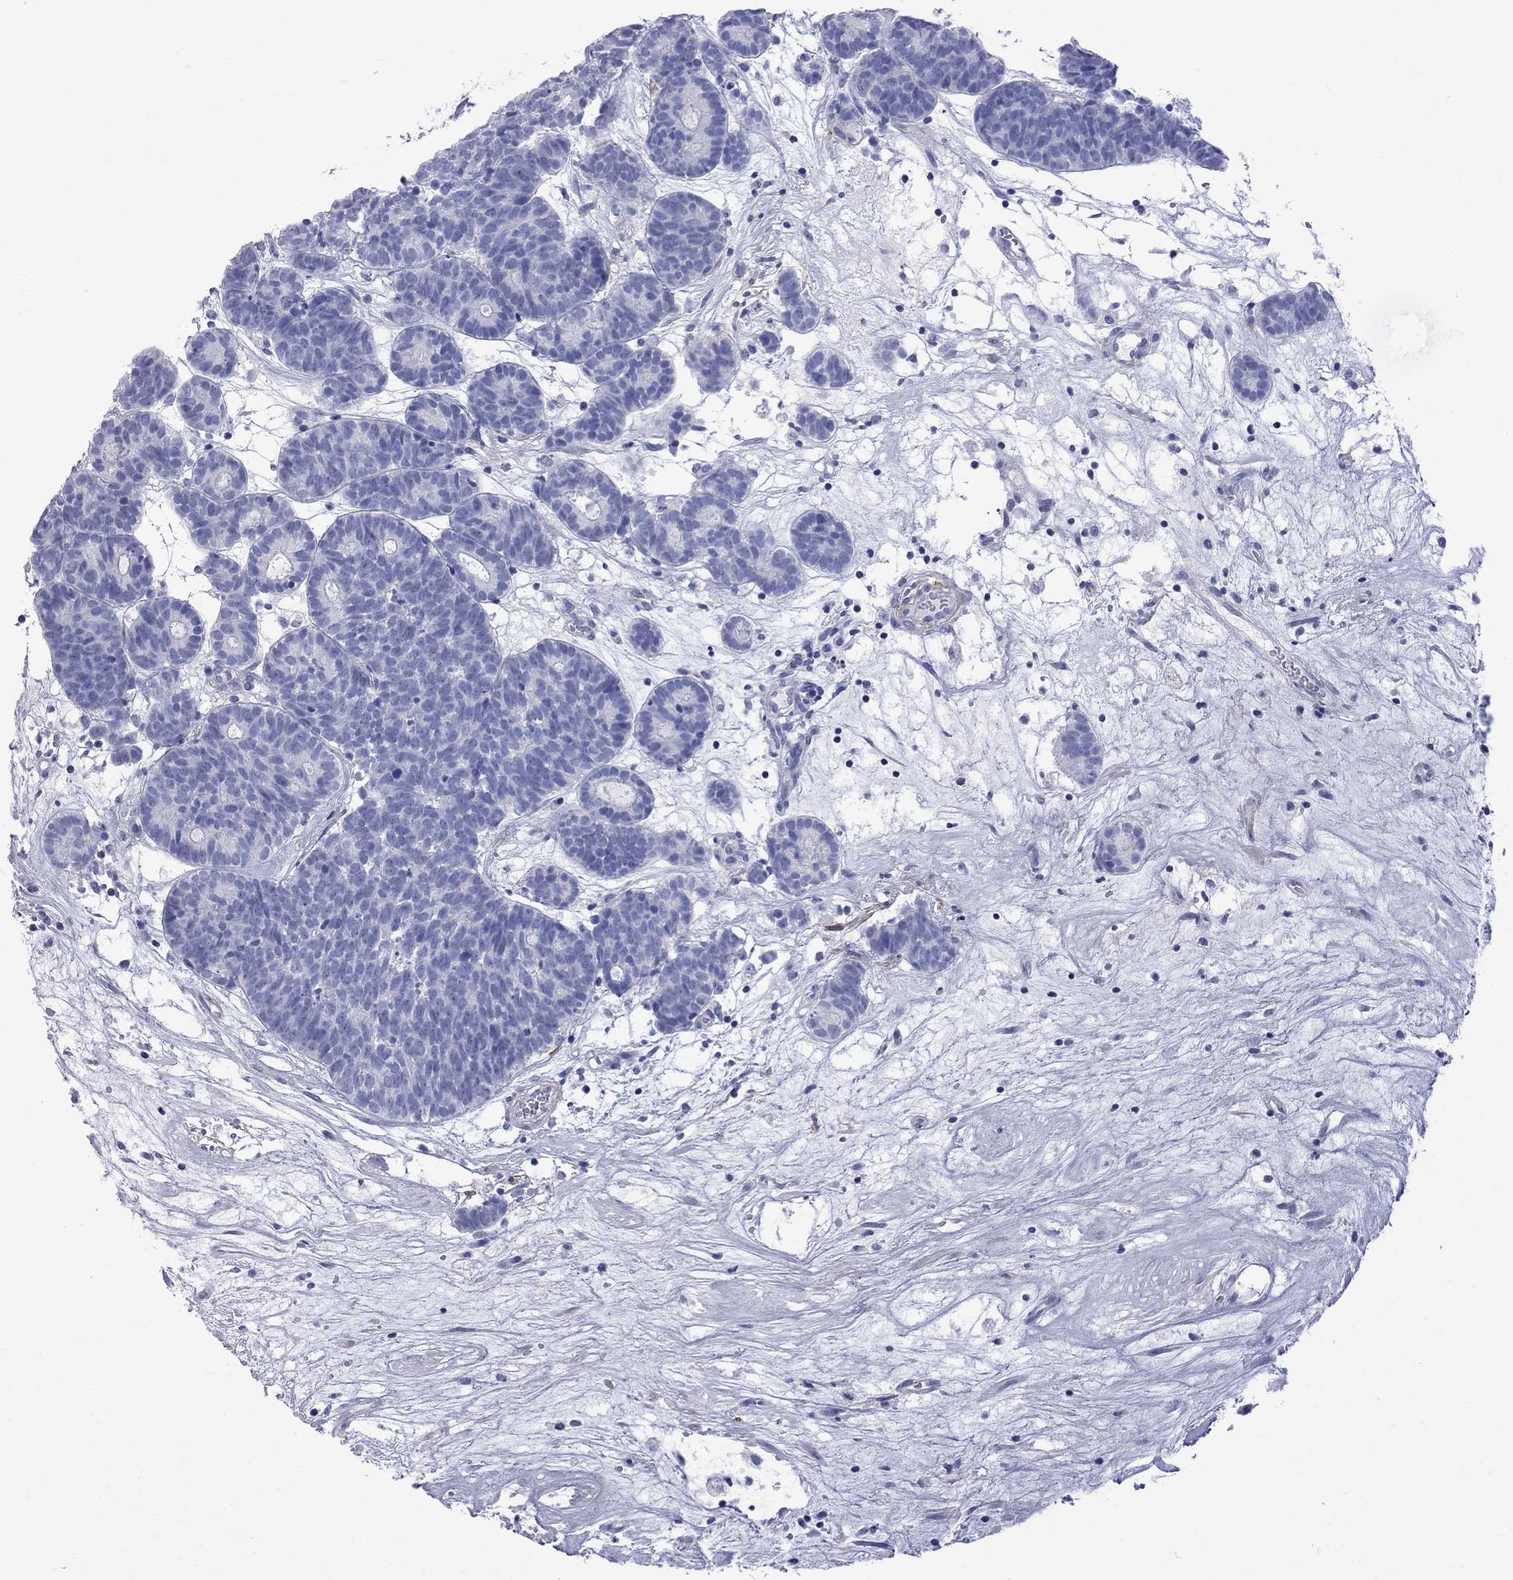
{"staining": {"intensity": "negative", "quantity": "none", "location": "none"}, "tissue": "head and neck cancer", "cell_type": "Tumor cells", "image_type": "cancer", "snomed": [{"axis": "morphology", "description": "Adenocarcinoma, NOS"}, {"axis": "topography", "description": "Head-Neck"}], "caption": "An IHC micrograph of head and neck adenocarcinoma is shown. There is no staining in tumor cells of head and neck adenocarcinoma. (DAB immunohistochemistry (IHC) with hematoxylin counter stain).", "gene": "S100A3", "patient": {"sex": "female", "age": 81}}